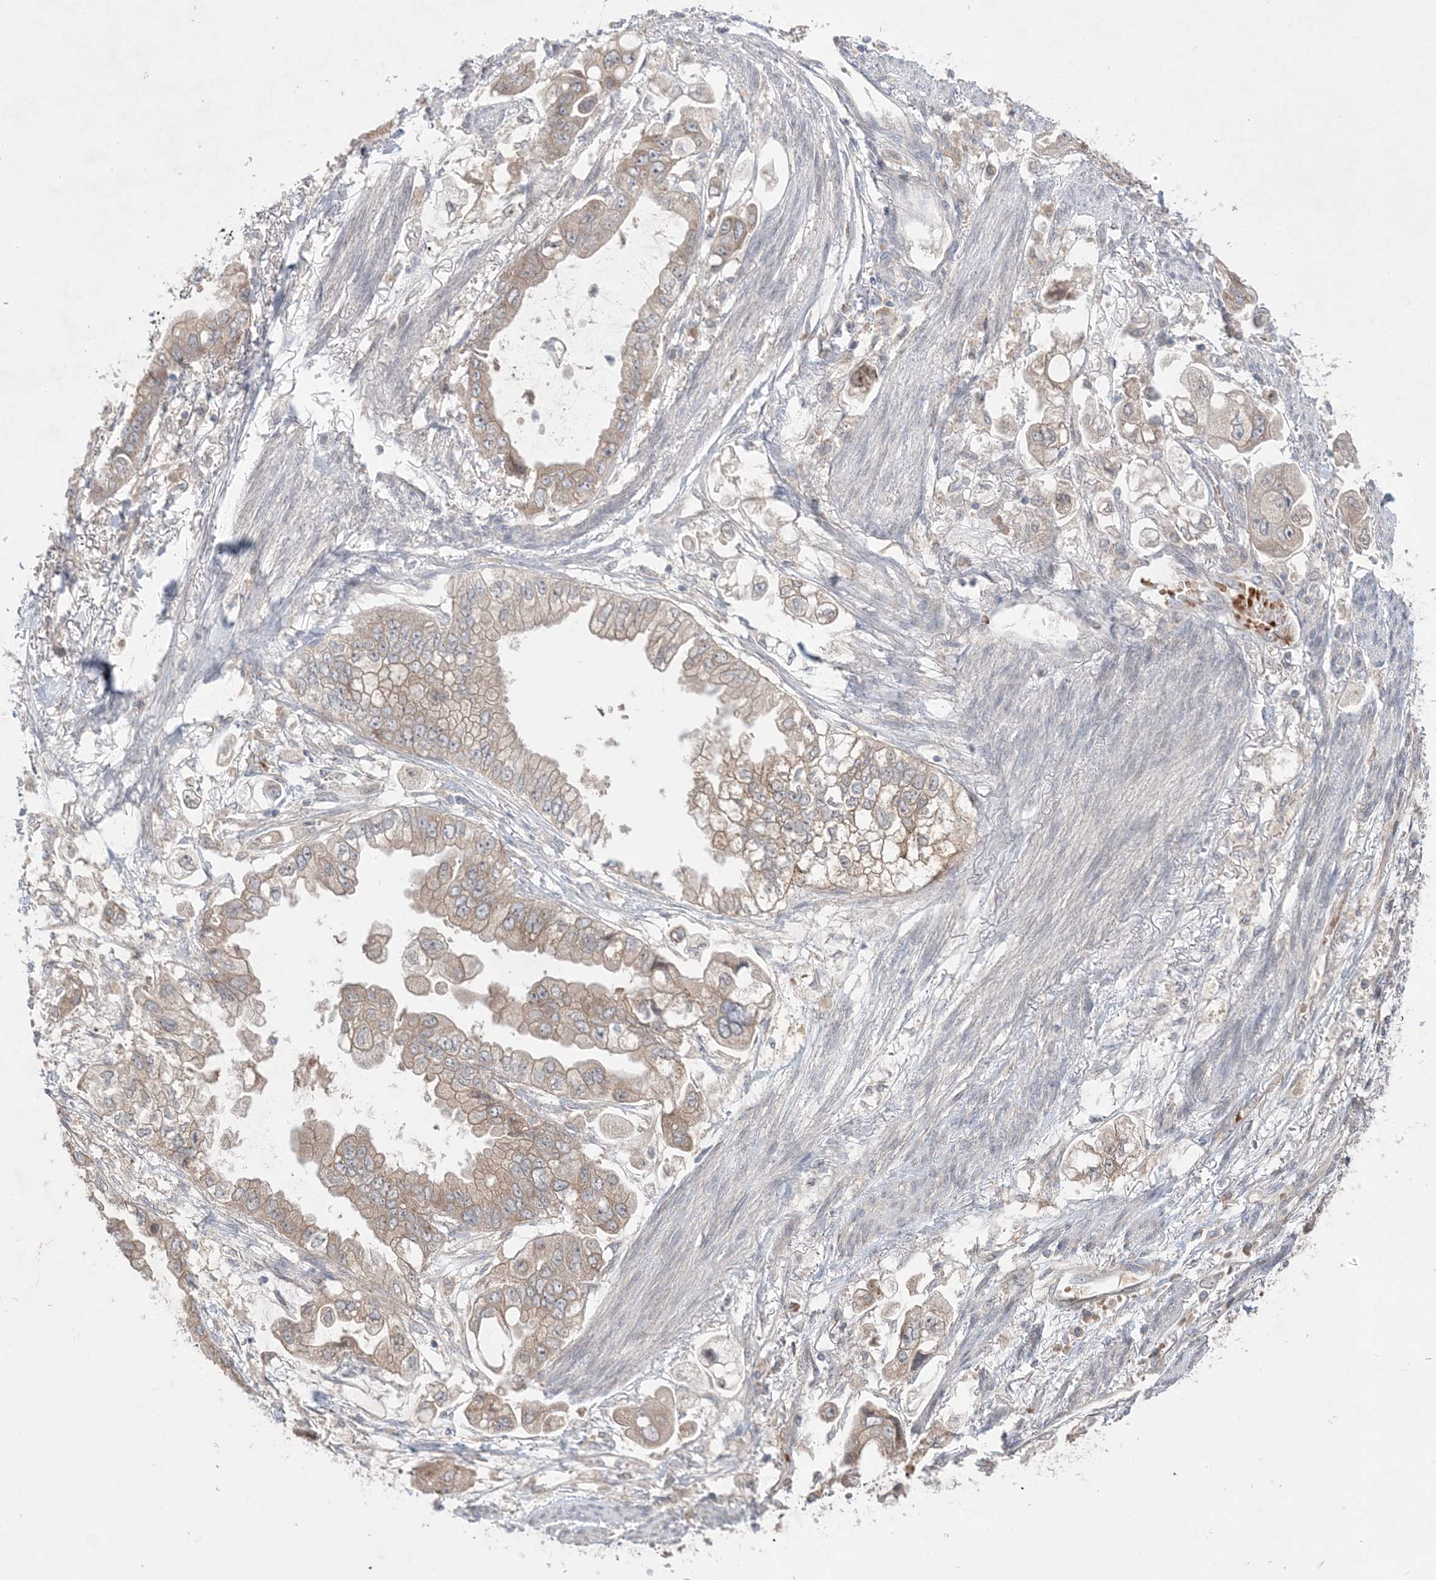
{"staining": {"intensity": "weak", "quantity": ">75%", "location": "cytoplasmic/membranous"}, "tissue": "stomach cancer", "cell_type": "Tumor cells", "image_type": "cancer", "snomed": [{"axis": "morphology", "description": "Adenocarcinoma, NOS"}, {"axis": "topography", "description": "Stomach"}], "caption": "Immunohistochemistry (IHC) of human adenocarcinoma (stomach) shows low levels of weak cytoplasmic/membranous positivity in approximately >75% of tumor cells. The staining was performed using DAB to visualize the protein expression in brown, while the nuclei were stained in blue with hematoxylin (Magnification: 20x).", "gene": "MMGT1", "patient": {"sex": "male", "age": 62}}